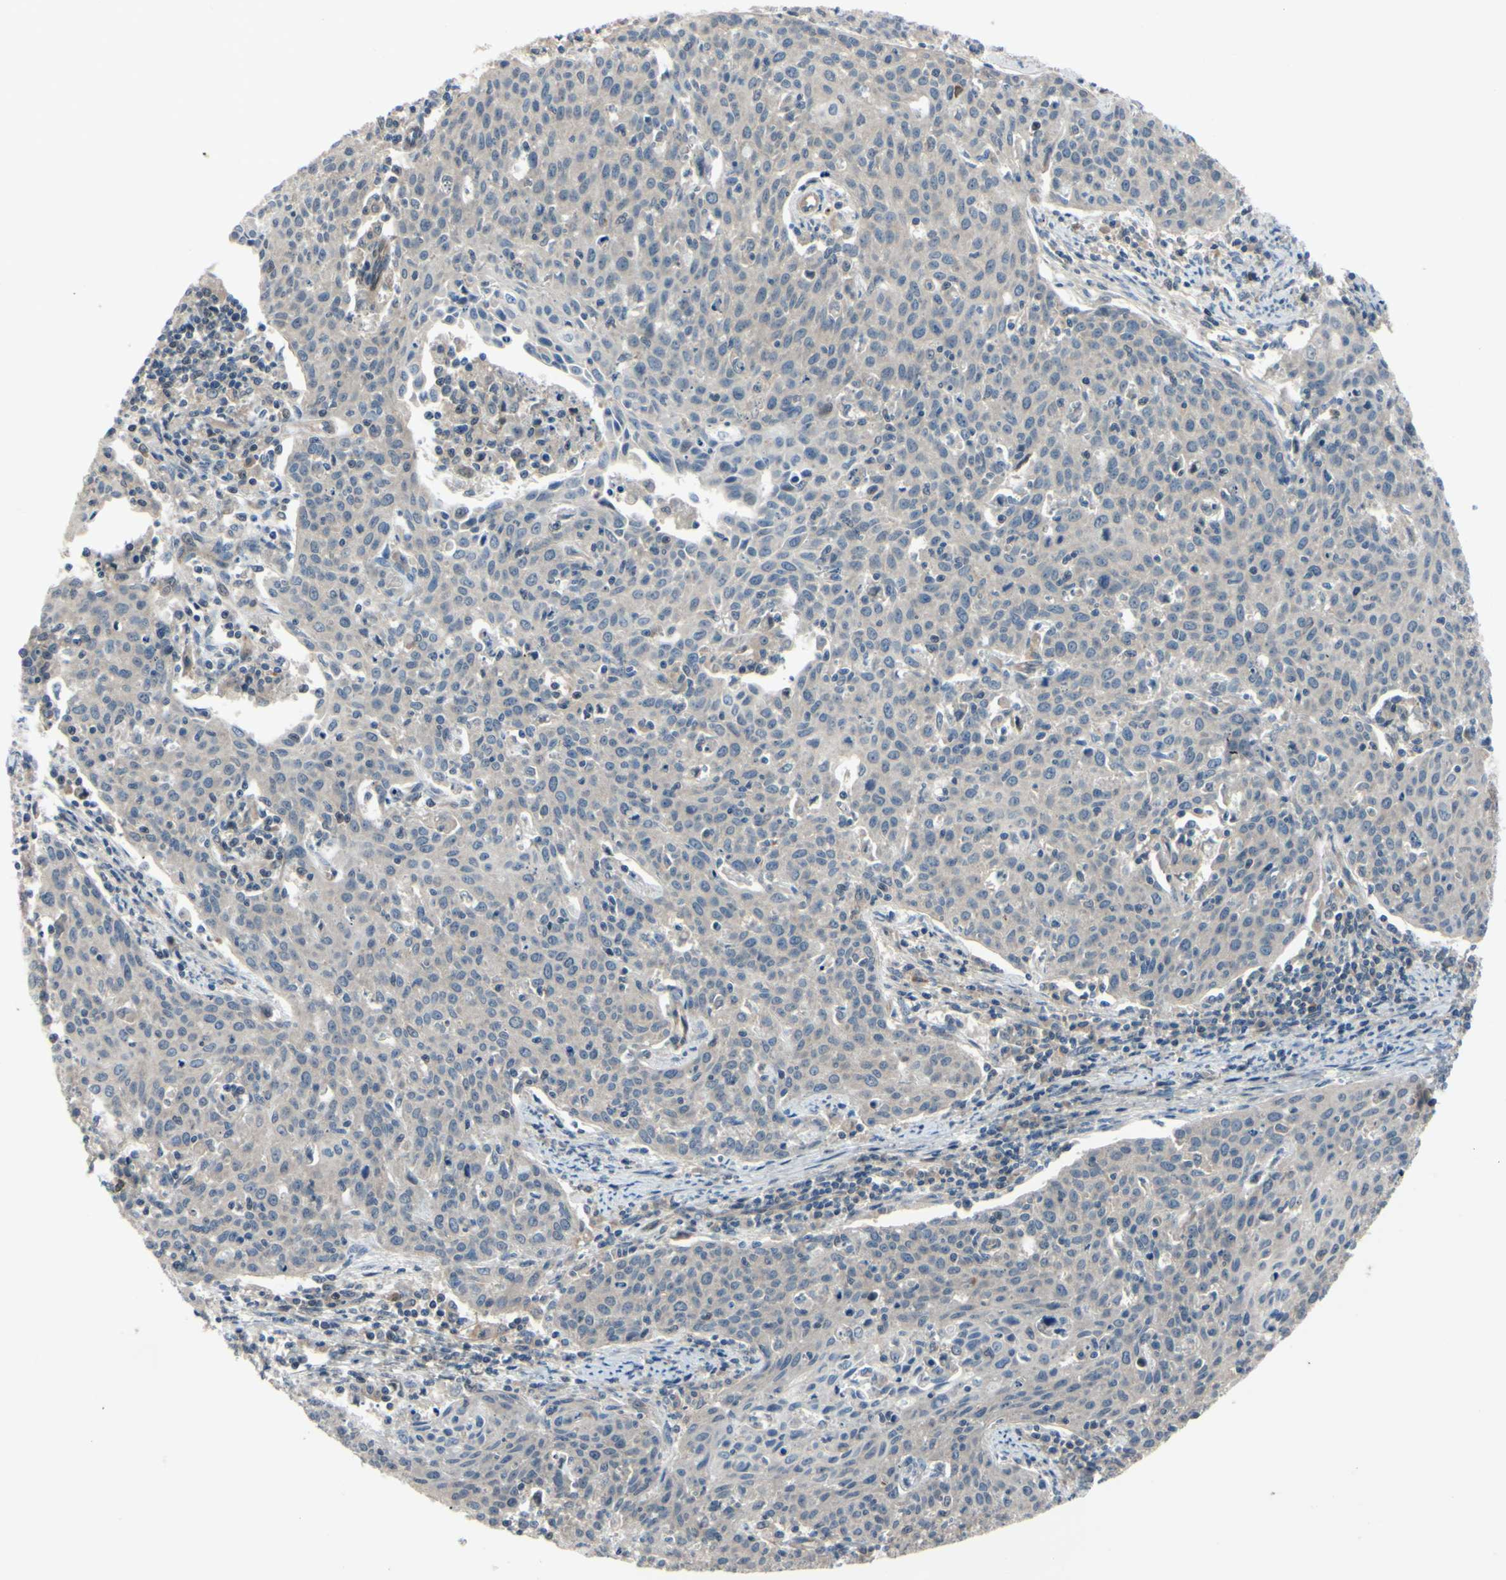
{"staining": {"intensity": "weak", "quantity": ">75%", "location": "cytoplasmic/membranous"}, "tissue": "cervical cancer", "cell_type": "Tumor cells", "image_type": "cancer", "snomed": [{"axis": "morphology", "description": "Squamous cell carcinoma, NOS"}, {"axis": "topography", "description": "Cervix"}], "caption": "About >75% of tumor cells in human squamous cell carcinoma (cervical) display weak cytoplasmic/membranous protein expression as visualized by brown immunohistochemical staining.", "gene": "COMMD9", "patient": {"sex": "female", "age": 38}}